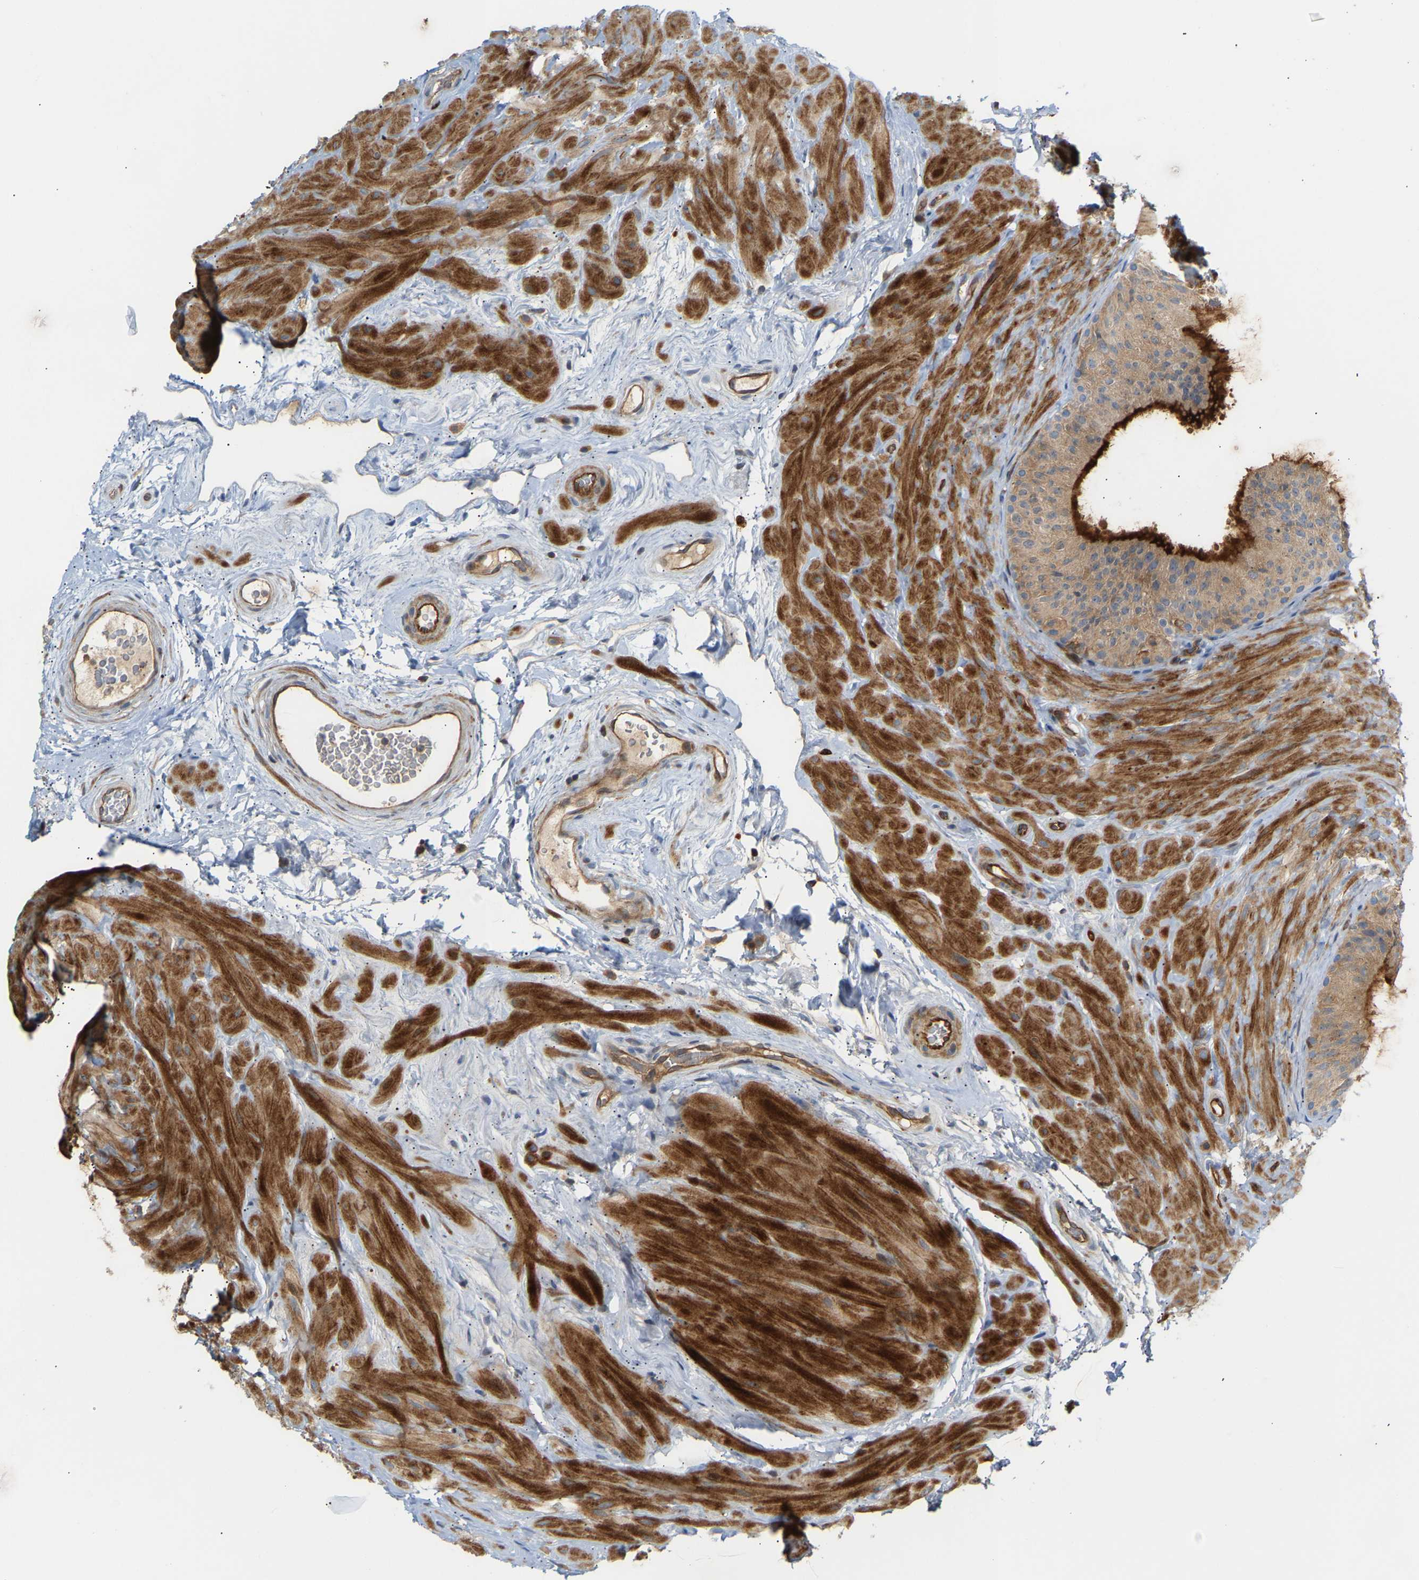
{"staining": {"intensity": "strong", "quantity": "25%-75%", "location": "cytoplasmic/membranous"}, "tissue": "epididymis", "cell_type": "Glandular cells", "image_type": "normal", "snomed": [{"axis": "morphology", "description": "Normal tissue, NOS"}, {"axis": "topography", "description": "Epididymis"}], "caption": "Glandular cells reveal strong cytoplasmic/membranous expression in about 25%-75% of cells in normal epididymis.", "gene": "PLCG2", "patient": {"sex": "male", "age": 34}}